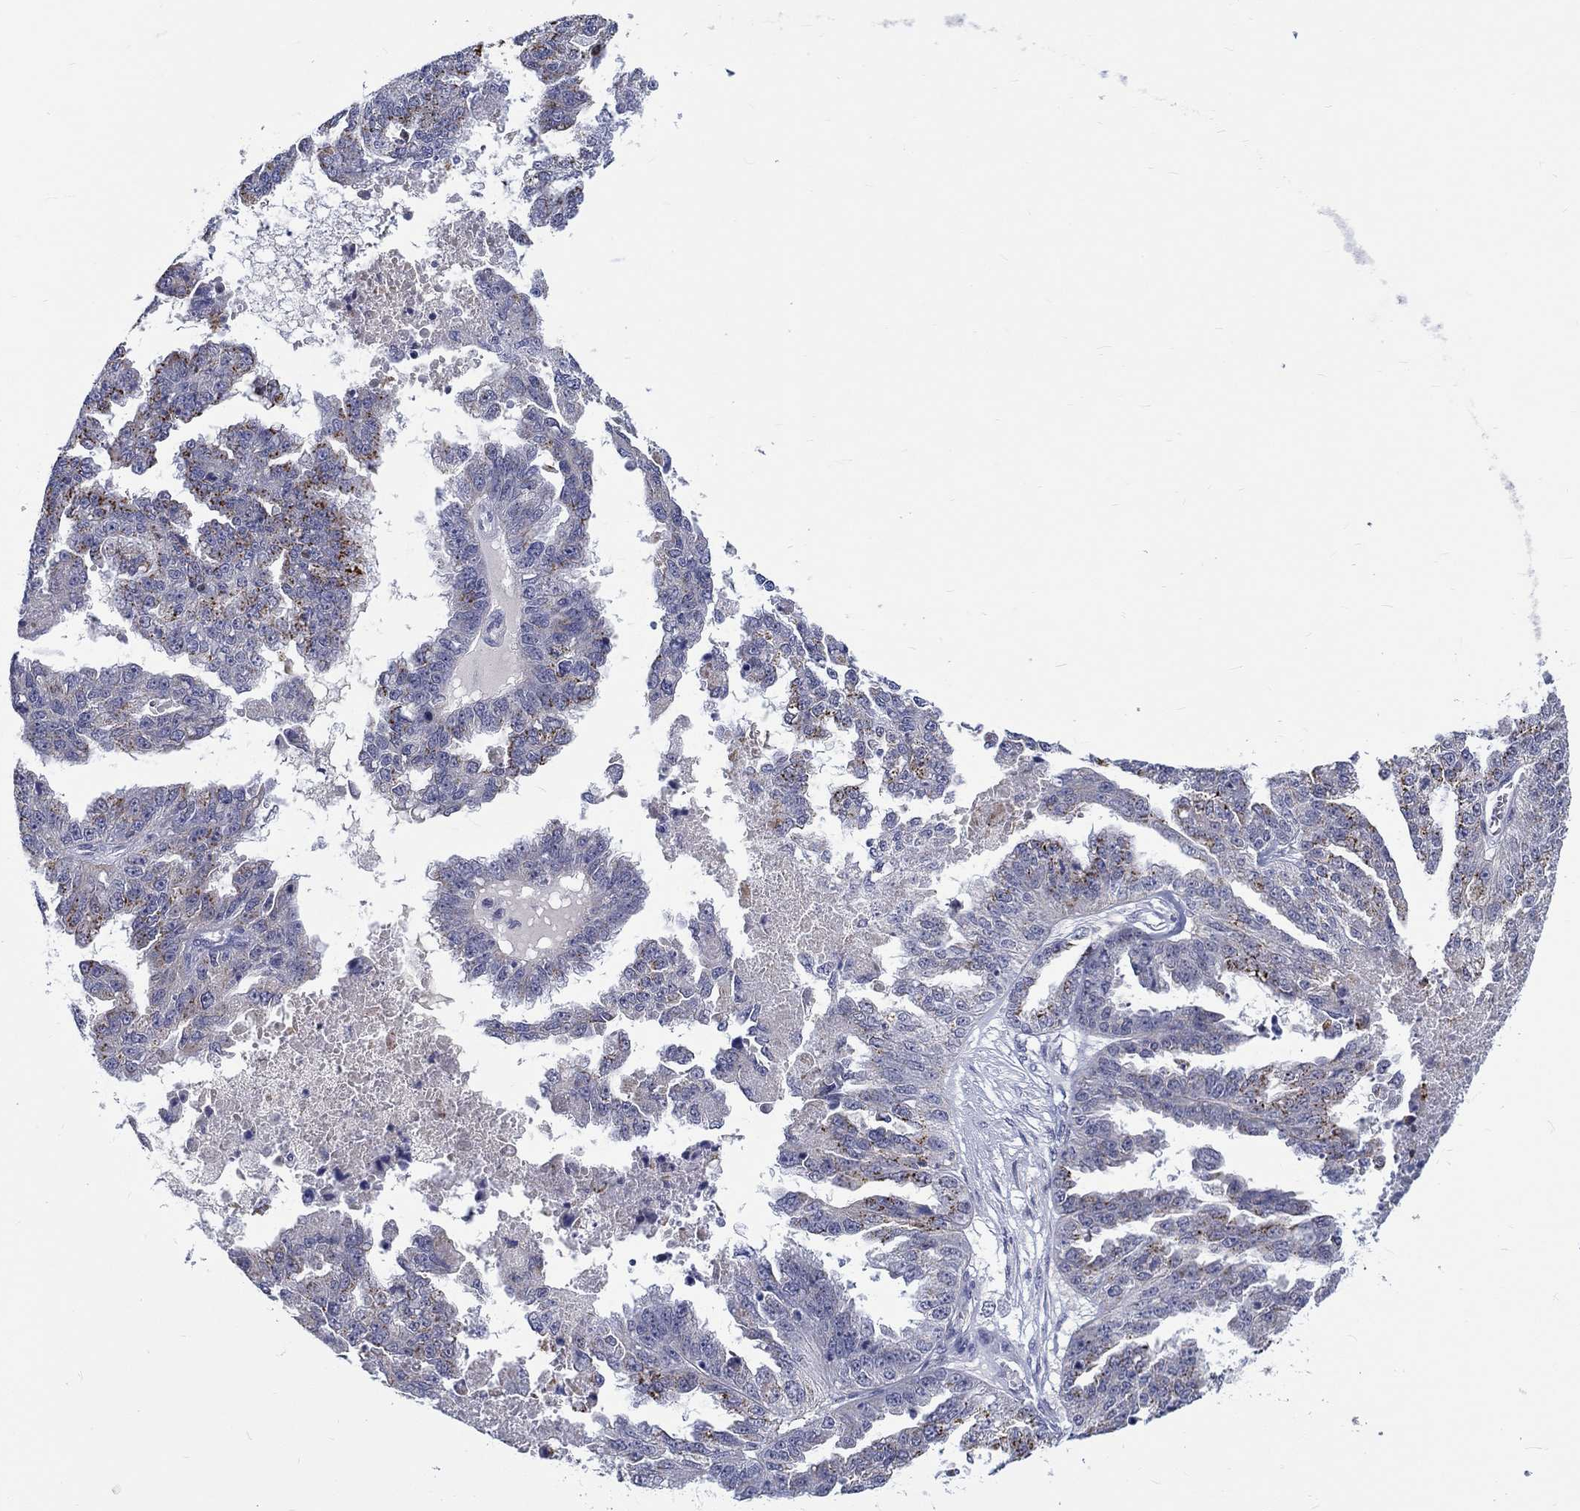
{"staining": {"intensity": "strong", "quantity": "<25%", "location": "cytoplasmic/membranous"}, "tissue": "ovarian cancer", "cell_type": "Tumor cells", "image_type": "cancer", "snomed": [{"axis": "morphology", "description": "Cystadenocarcinoma, serous, NOS"}, {"axis": "topography", "description": "Ovary"}], "caption": "Immunohistochemical staining of human serous cystadenocarcinoma (ovarian) exhibits strong cytoplasmic/membranous protein expression in approximately <25% of tumor cells.", "gene": "ST6GALNAC1", "patient": {"sex": "female", "age": 58}}